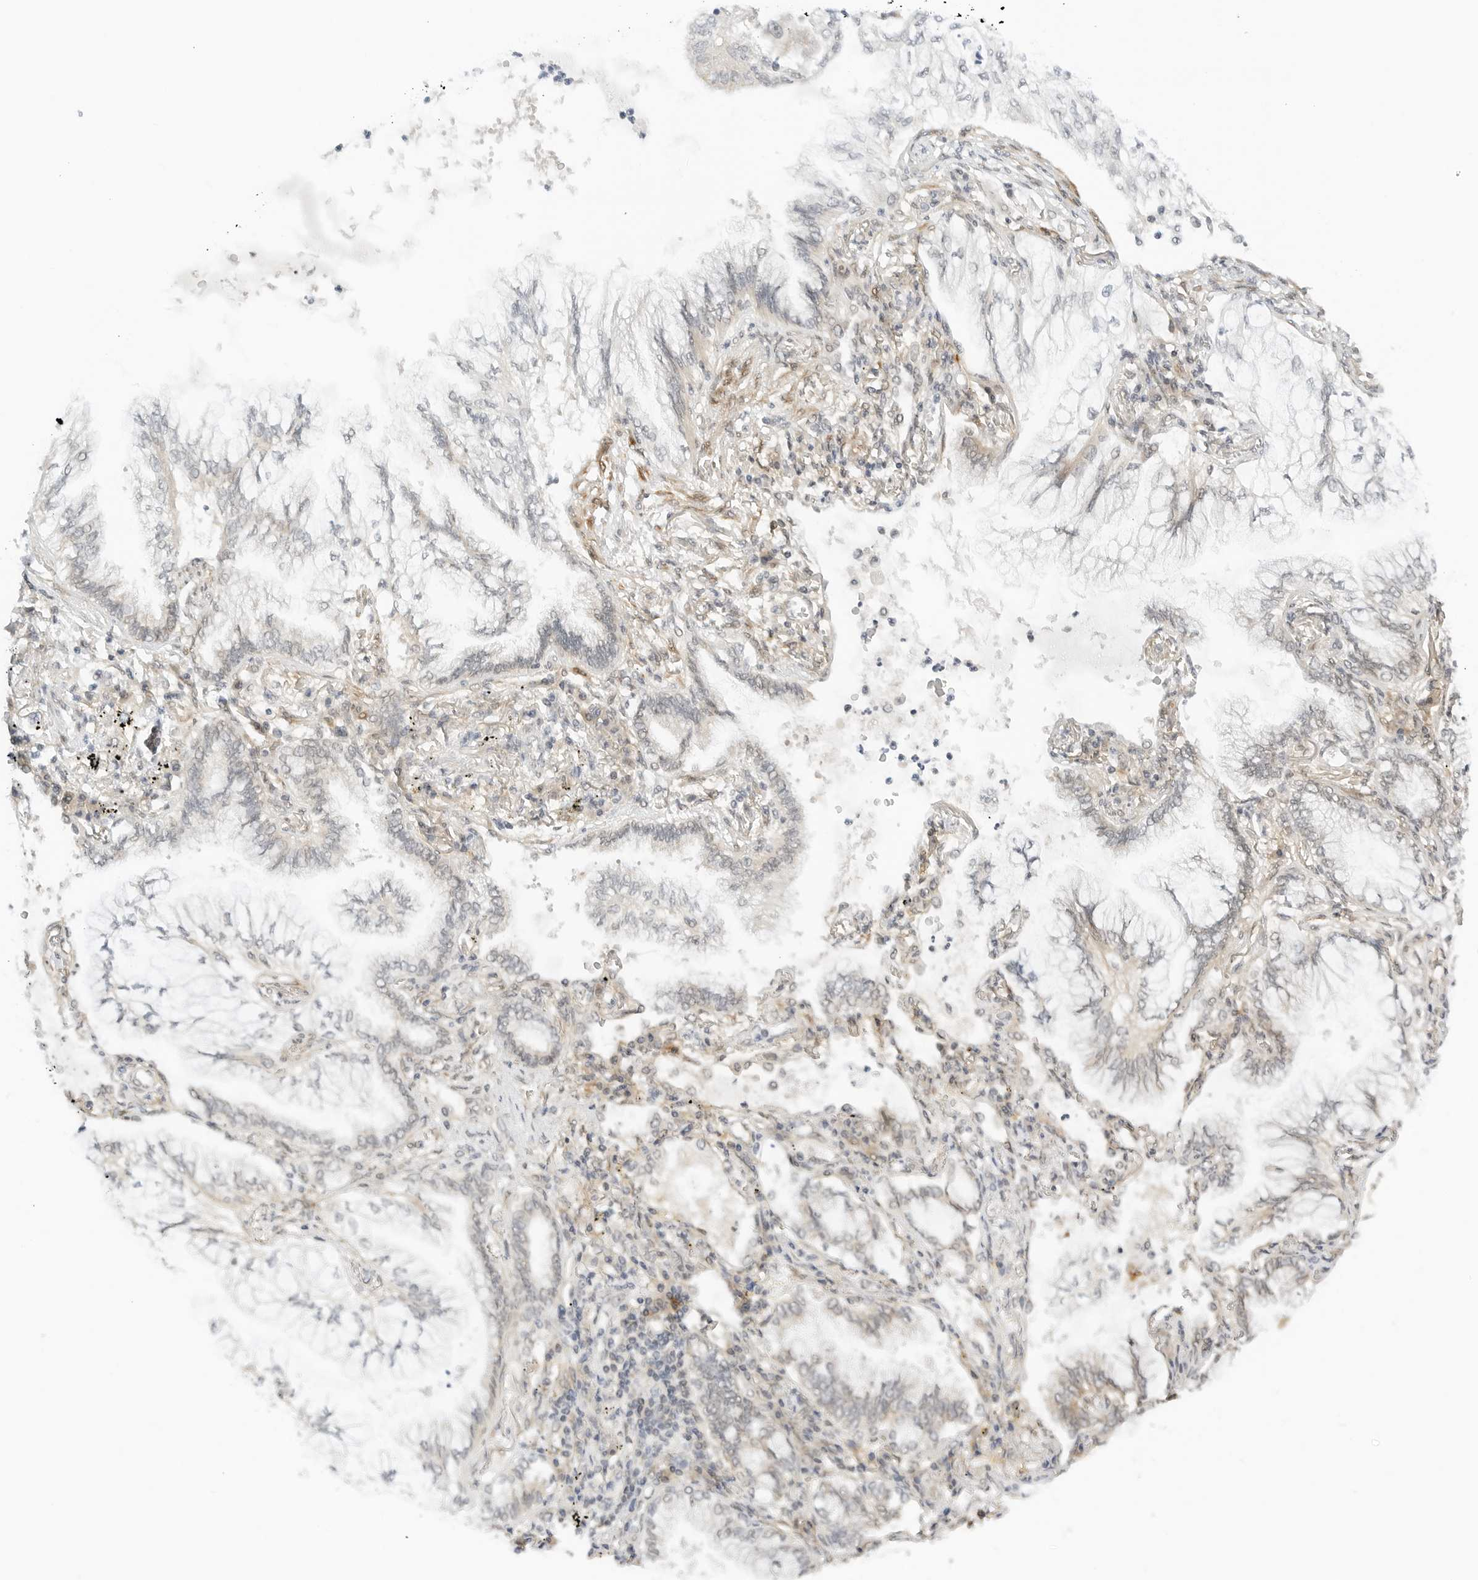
{"staining": {"intensity": "negative", "quantity": "none", "location": "none"}, "tissue": "lung cancer", "cell_type": "Tumor cells", "image_type": "cancer", "snomed": [{"axis": "morphology", "description": "Adenocarcinoma, NOS"}, {"axis": "topography", "description": "Lung"}], "caption": "Immunohistochemistry image of neoplastic tissue: lung cancer (adenocarcinoma) stained with DAB demonstrates no significant protein positivity in tumor cells.", "gene": "NEO1", "patient": {"sex": "female", "age": 70}}